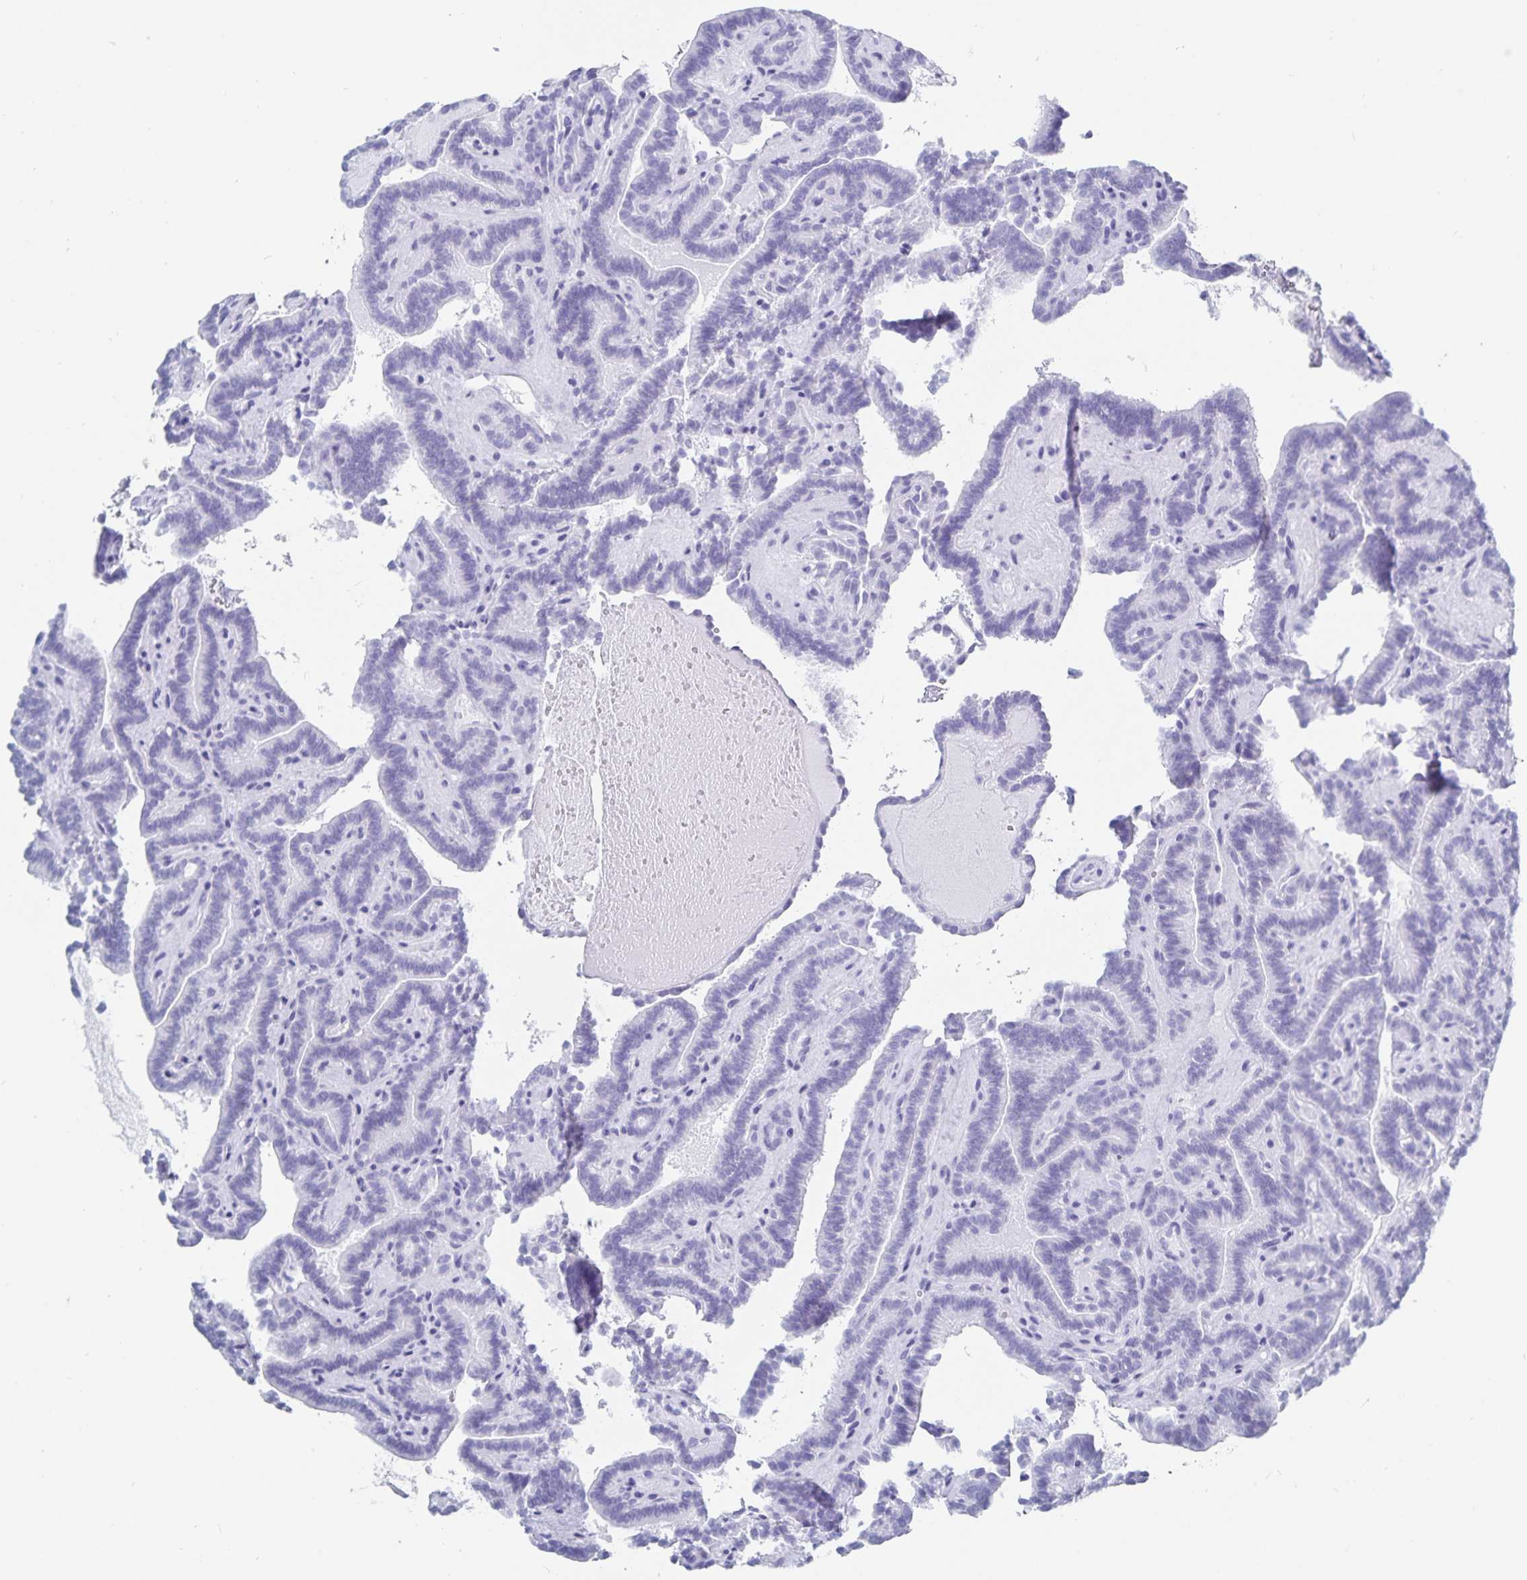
{"staining": {"intensity": "negative", "quantity": "none", "location": "none"}, "tissue": "thyroid cancer", "cell_type": "Tumor cells", "image_type": "cancer", "snomed": [{"axis": "morphology", "description": "Papillary adenocarcinoma, NOS"}, {"axis": "topography", "description": "Thyroid gland"}], "caption": "The immunohistochemistry (IHC) micrograph has no significant expression in tumor cells of thyroid cancer (papillary adenocarcinoma) tissue.", "gene": "C19orf73", "patient": {"sex": "female", "age": 21}}